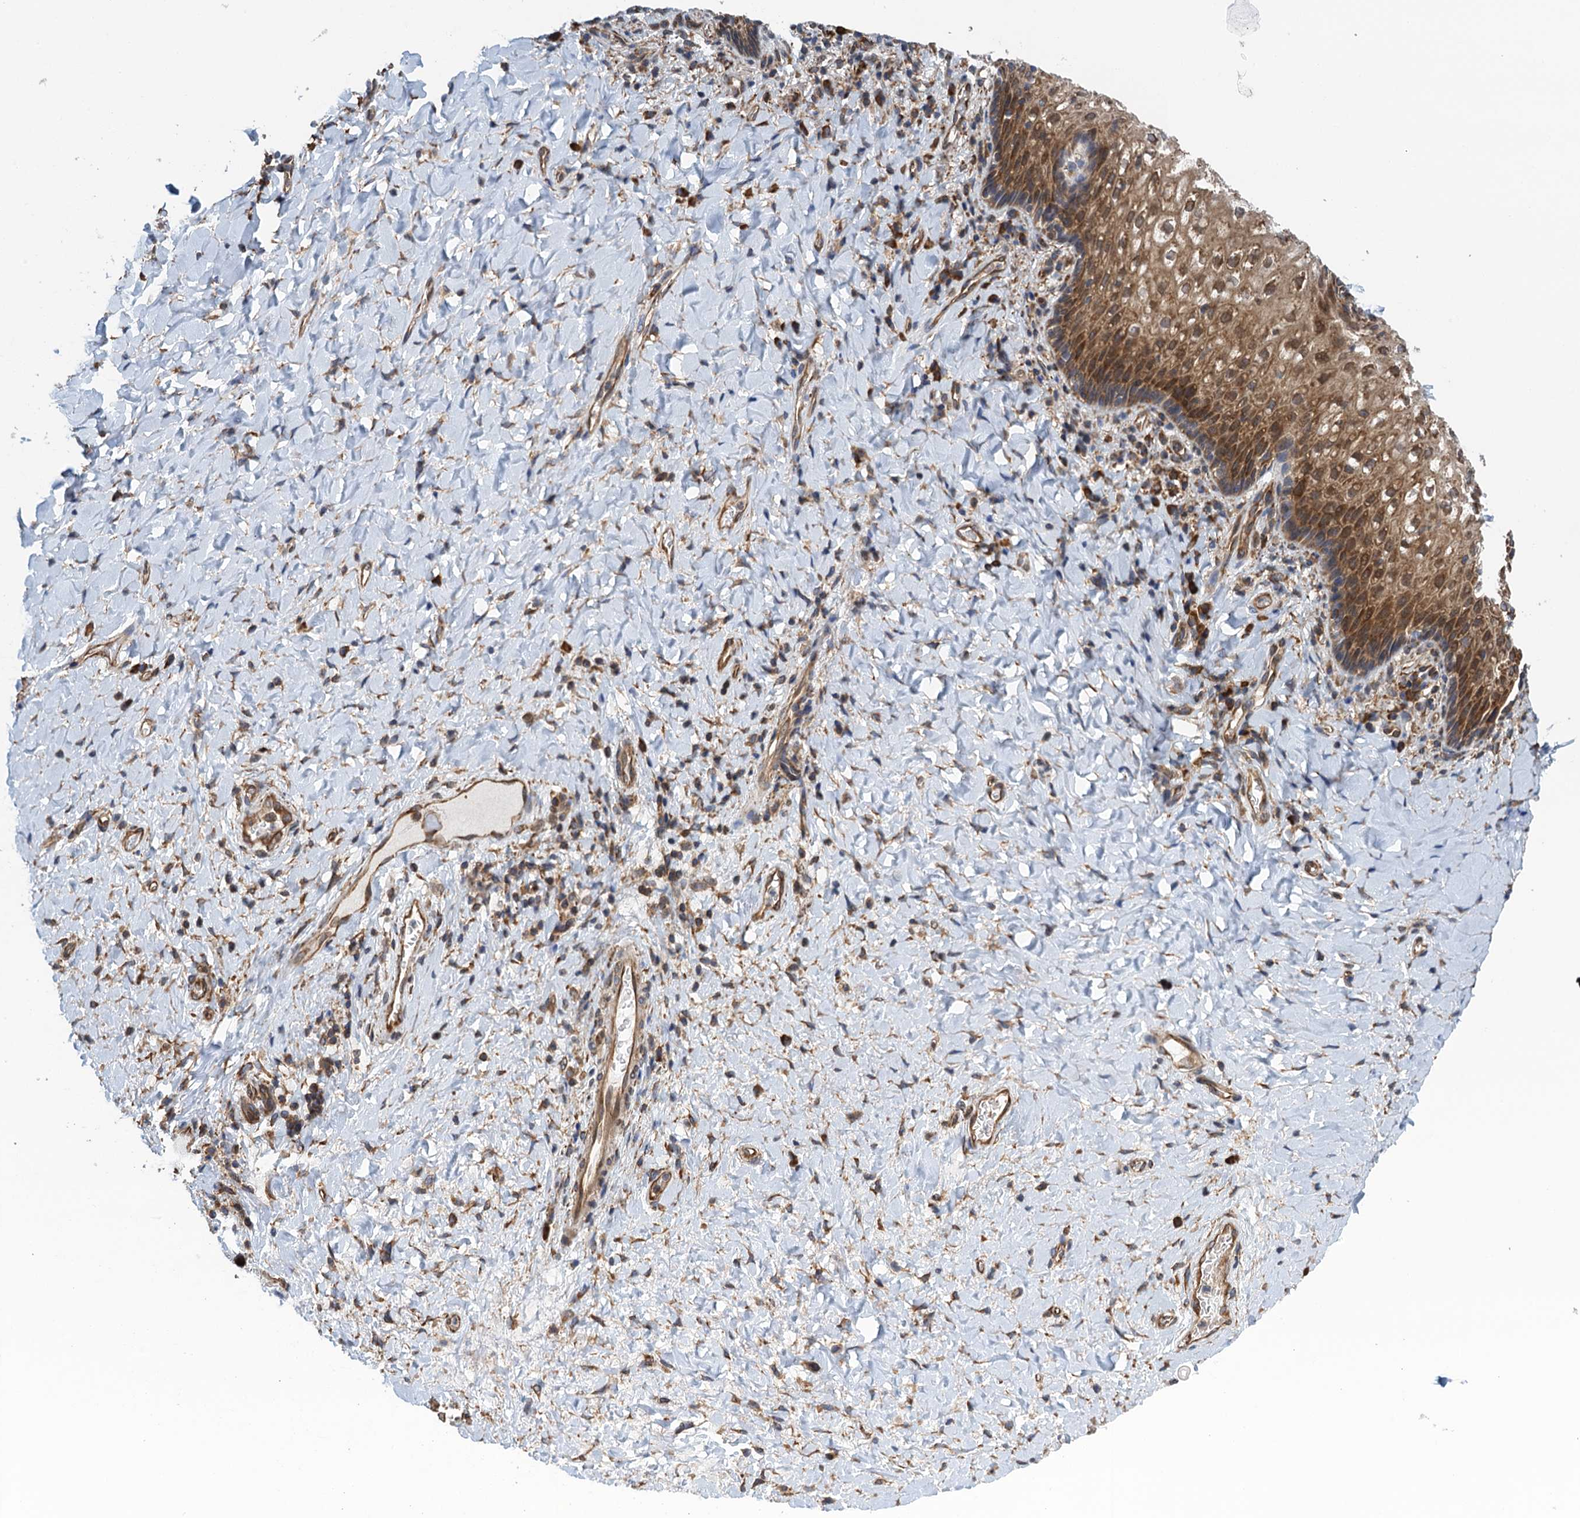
{"staining": {"intensity": "moderate", "quantity": ">75%", "location": "cytoplasmic/membranous,nuclear"}, "tissue": "vagina", "cell_type": "Squamous epithelial cells", "image_type": "normal", "snomed": [{"axis": "morphology", "description": "Normal tissue, NOS"}, {"axis": "topography", "description": "Vagina"}], "caption": "This micrograph shows normal vagina stained with immunohistochemistry (IHC) to label a protein in brown. The cytoplasmic/membranous,nuclear of squamous epithelial cells show moderate positivity for the protein. Nuclei are counter-stained blue.", "gene": "MDM1", "patient": {"sex": "female", "age": 60}}